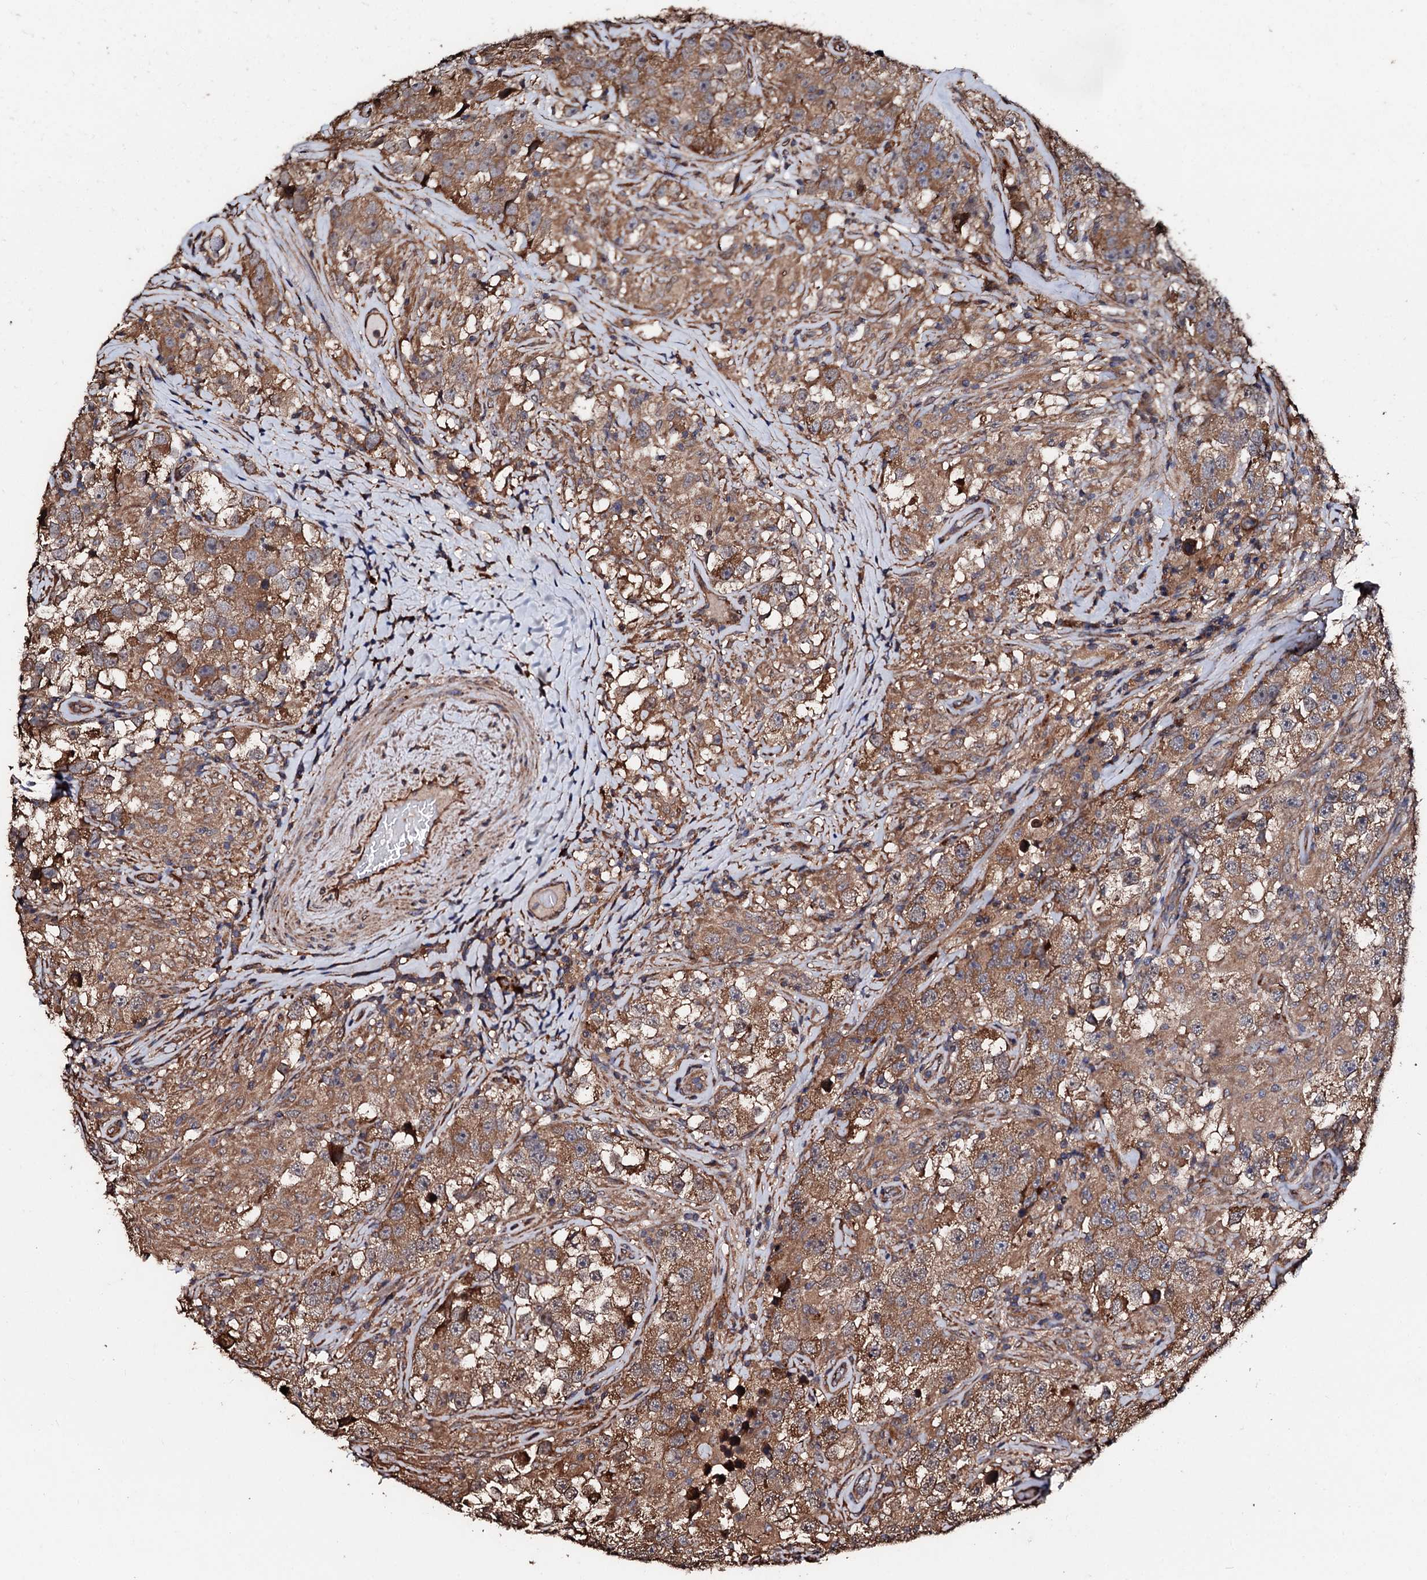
{"staining": {"intensity": "moderate", "quantity": ">75%", "location": "cytoplasmic/membranous"}, "tissue": "testis cancer", "cell_type": "Tumor cells", "image_type": "cancer", "snomed": [{"axis": "morphology", "description": "Seminoma, NOS"}, {"axis": "topography", "description": "Testis"}], "caption": "The photomicrograph exhibits staining of testis cancer, revealing moderate cytoplasmic/membranous protein staining (brown color) within tumor cells.", "gene": "CKAP5", "patient": {"sex": "male", "age": 46}}